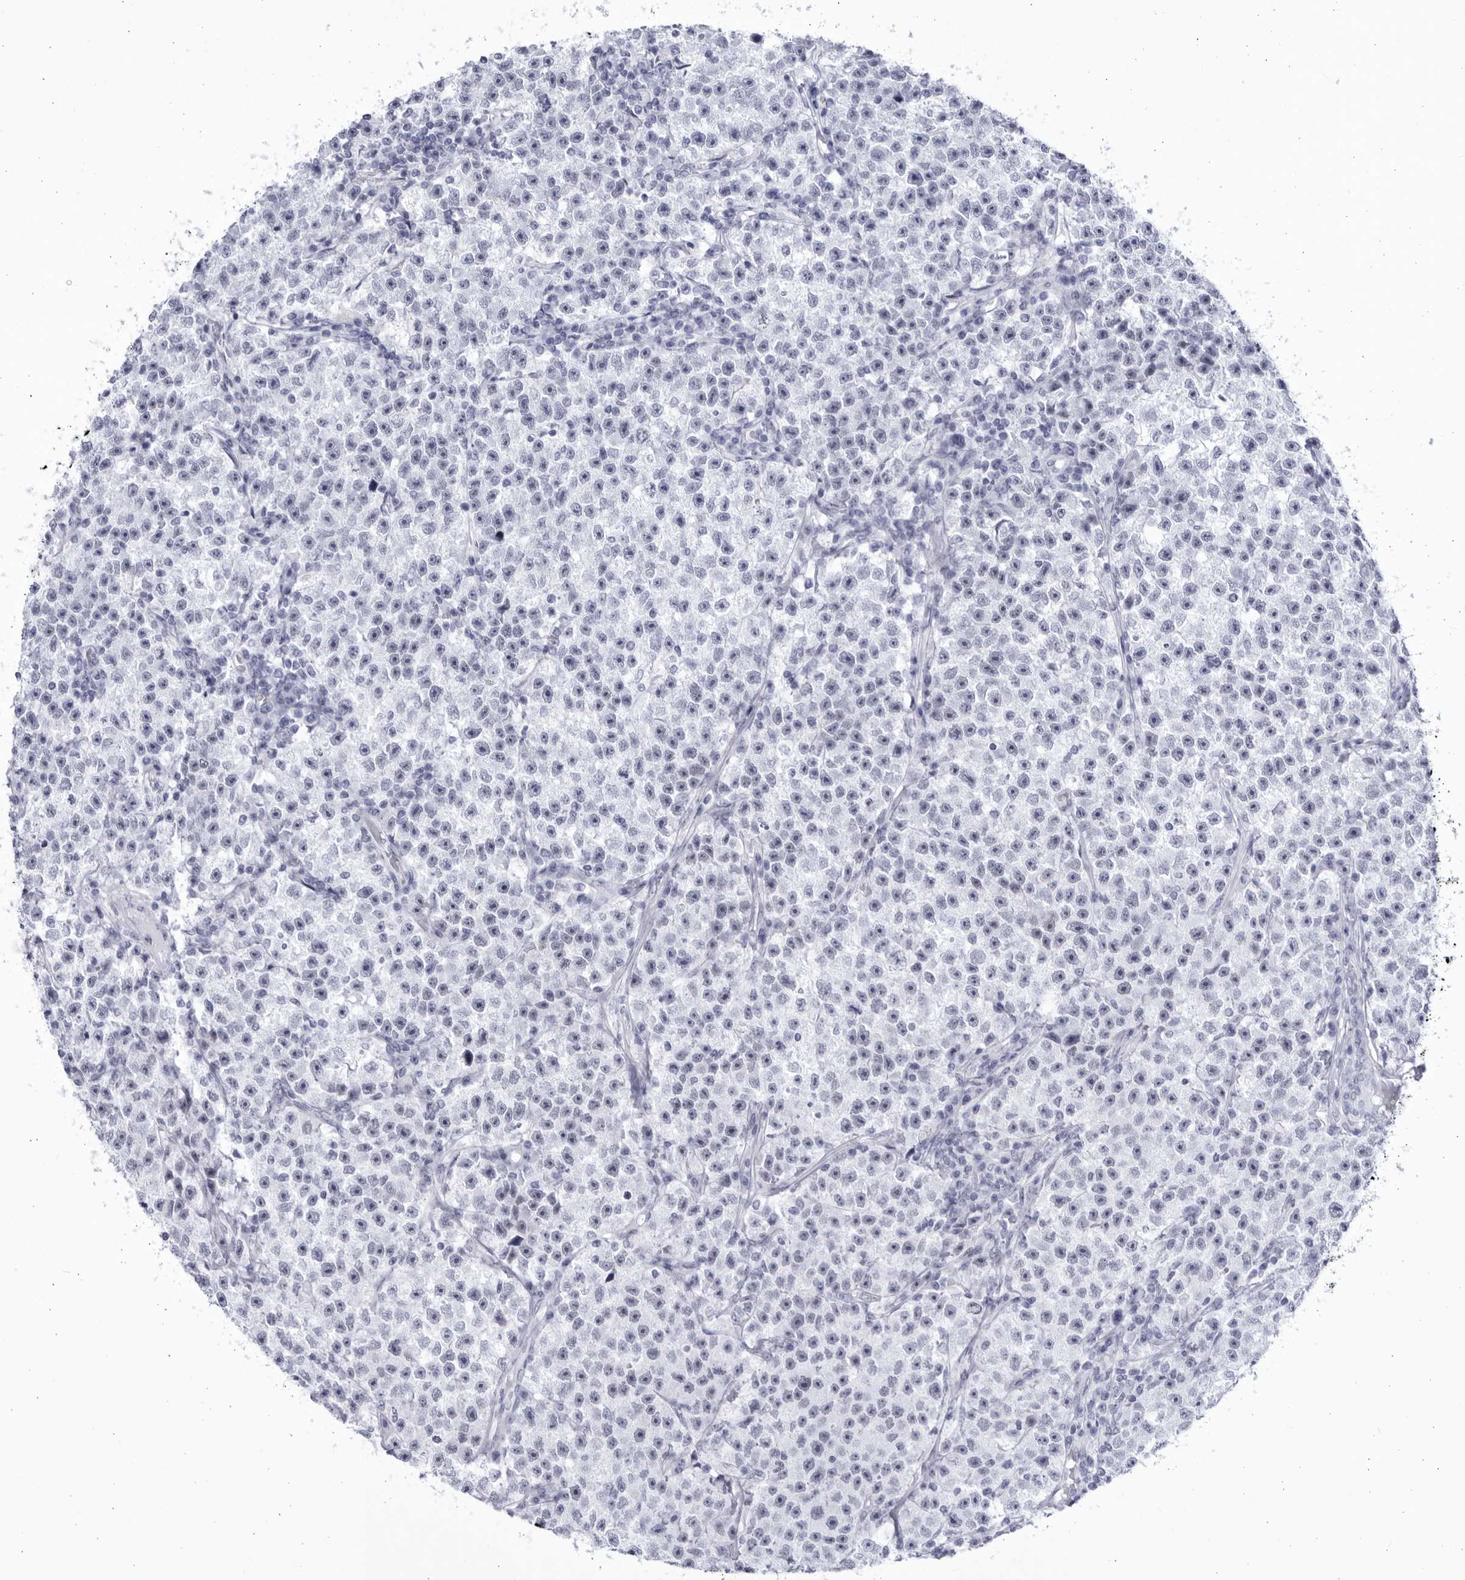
{"staining": {"intensity": "negative", "quantity": "none", "location": "none"}, "tissue": "testis cancer", "cell_type": "Tumor cells", "image_type": "cancer", "snomed": [{"axis": "morphology", "description": "Seminoma, NOS"}, {"axis": "topography", "description": "Testis"}], "caption": "Seminoma (testis) was stained to show a protein in brown. There is no significant expression in tumor cells.", "gene": "CCDC181", "patient": {"sex": "male", "age": 22}}